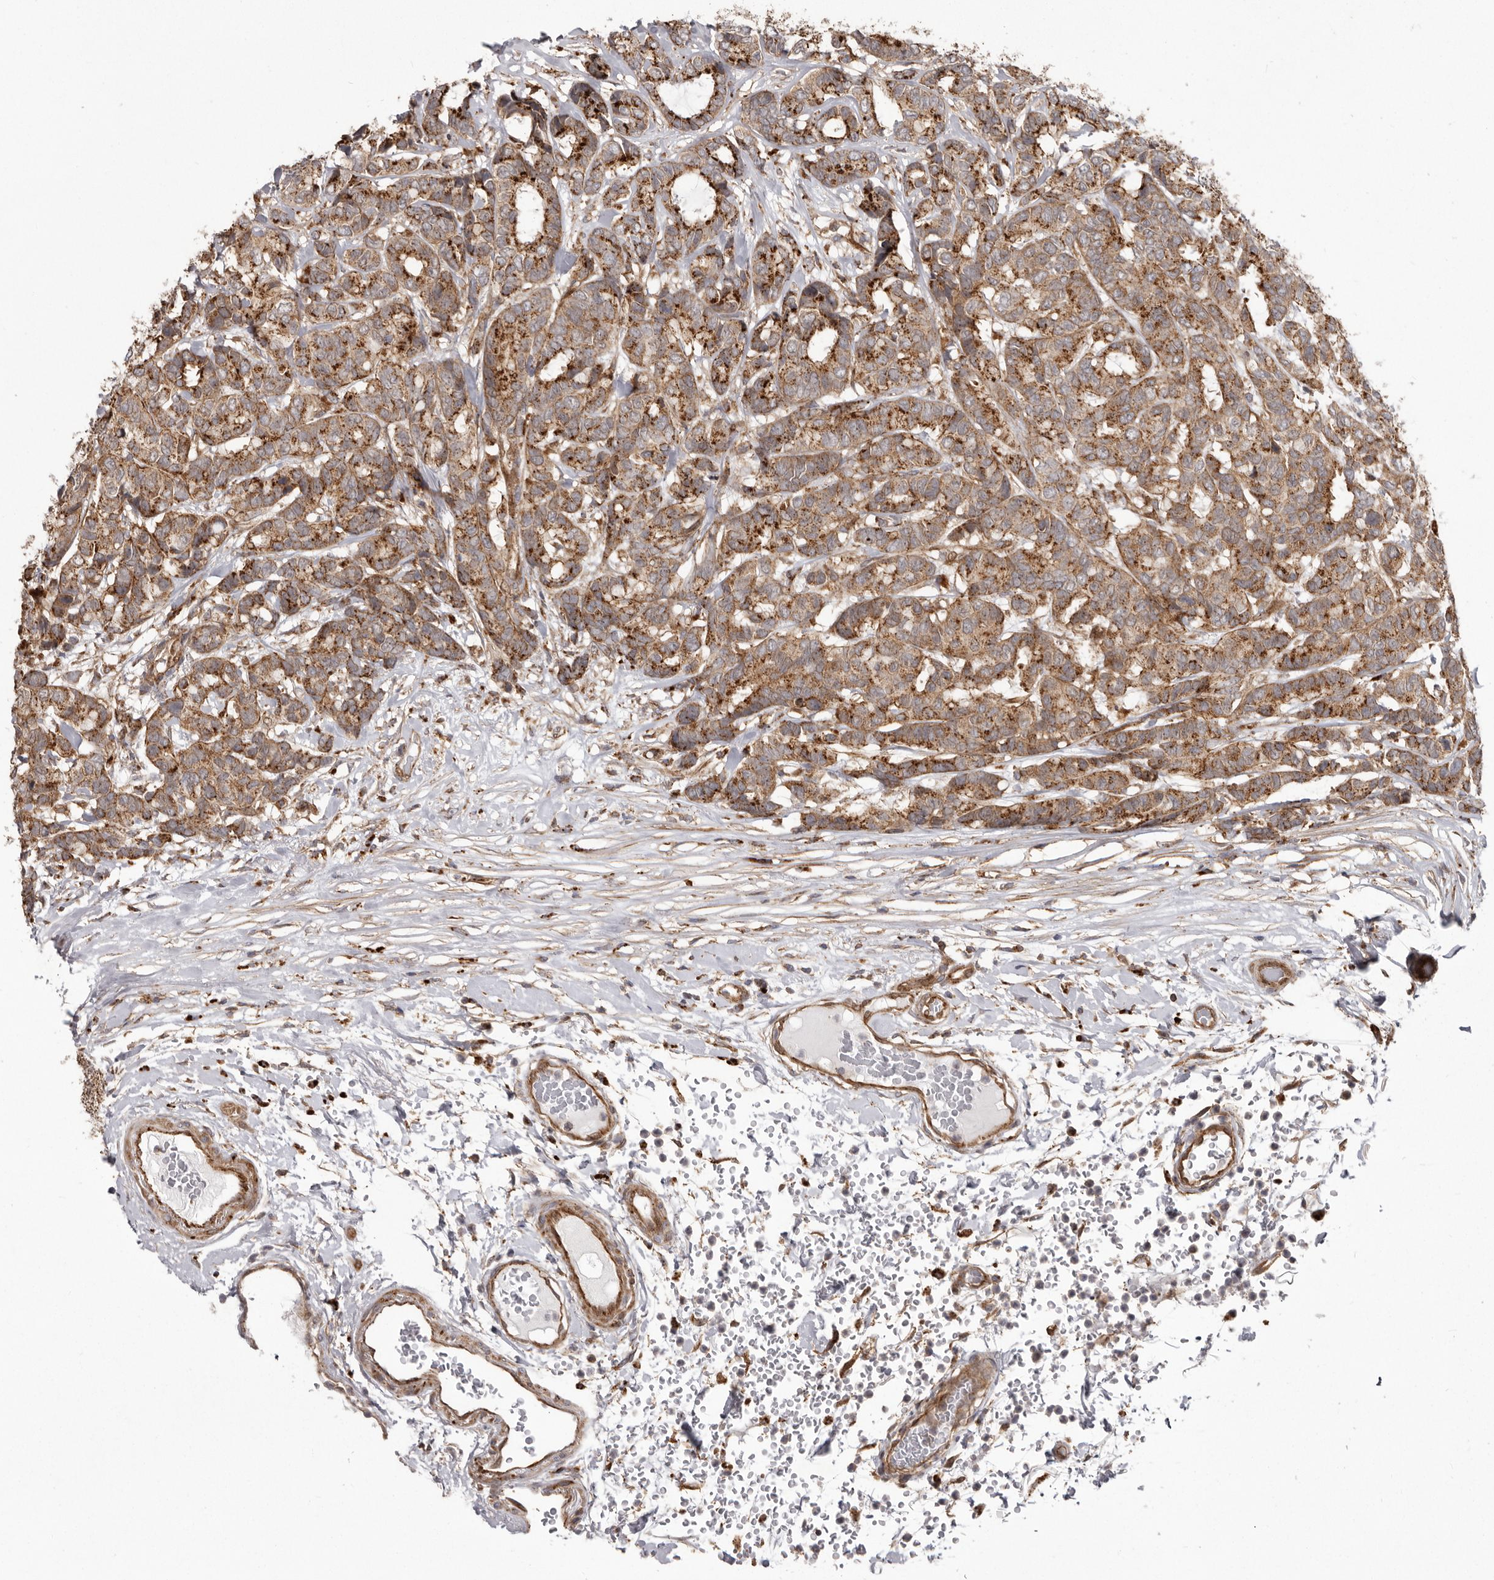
{"staining": {"intensity": "moderate", "quantity": ">75%", "location": "cytoplasmic/membranous"}, "tissue": "breast cancer", "cell_type": "Tumor cells", "image_type": "cancer", "snomed": [{"axis": "morphology", "description": "Duct carcinoma"}, {"axis": "topography", "description": "Breast"}], "caption": "Breast cancer (infiltrating ductal carcinoma) stained with immunohistochemistry reveals moderate cytoplasmic/membranous positivity in about >75% of tumor cells.", "gene": "NUP43", "patient": {"sex": "female", "age": 87}}